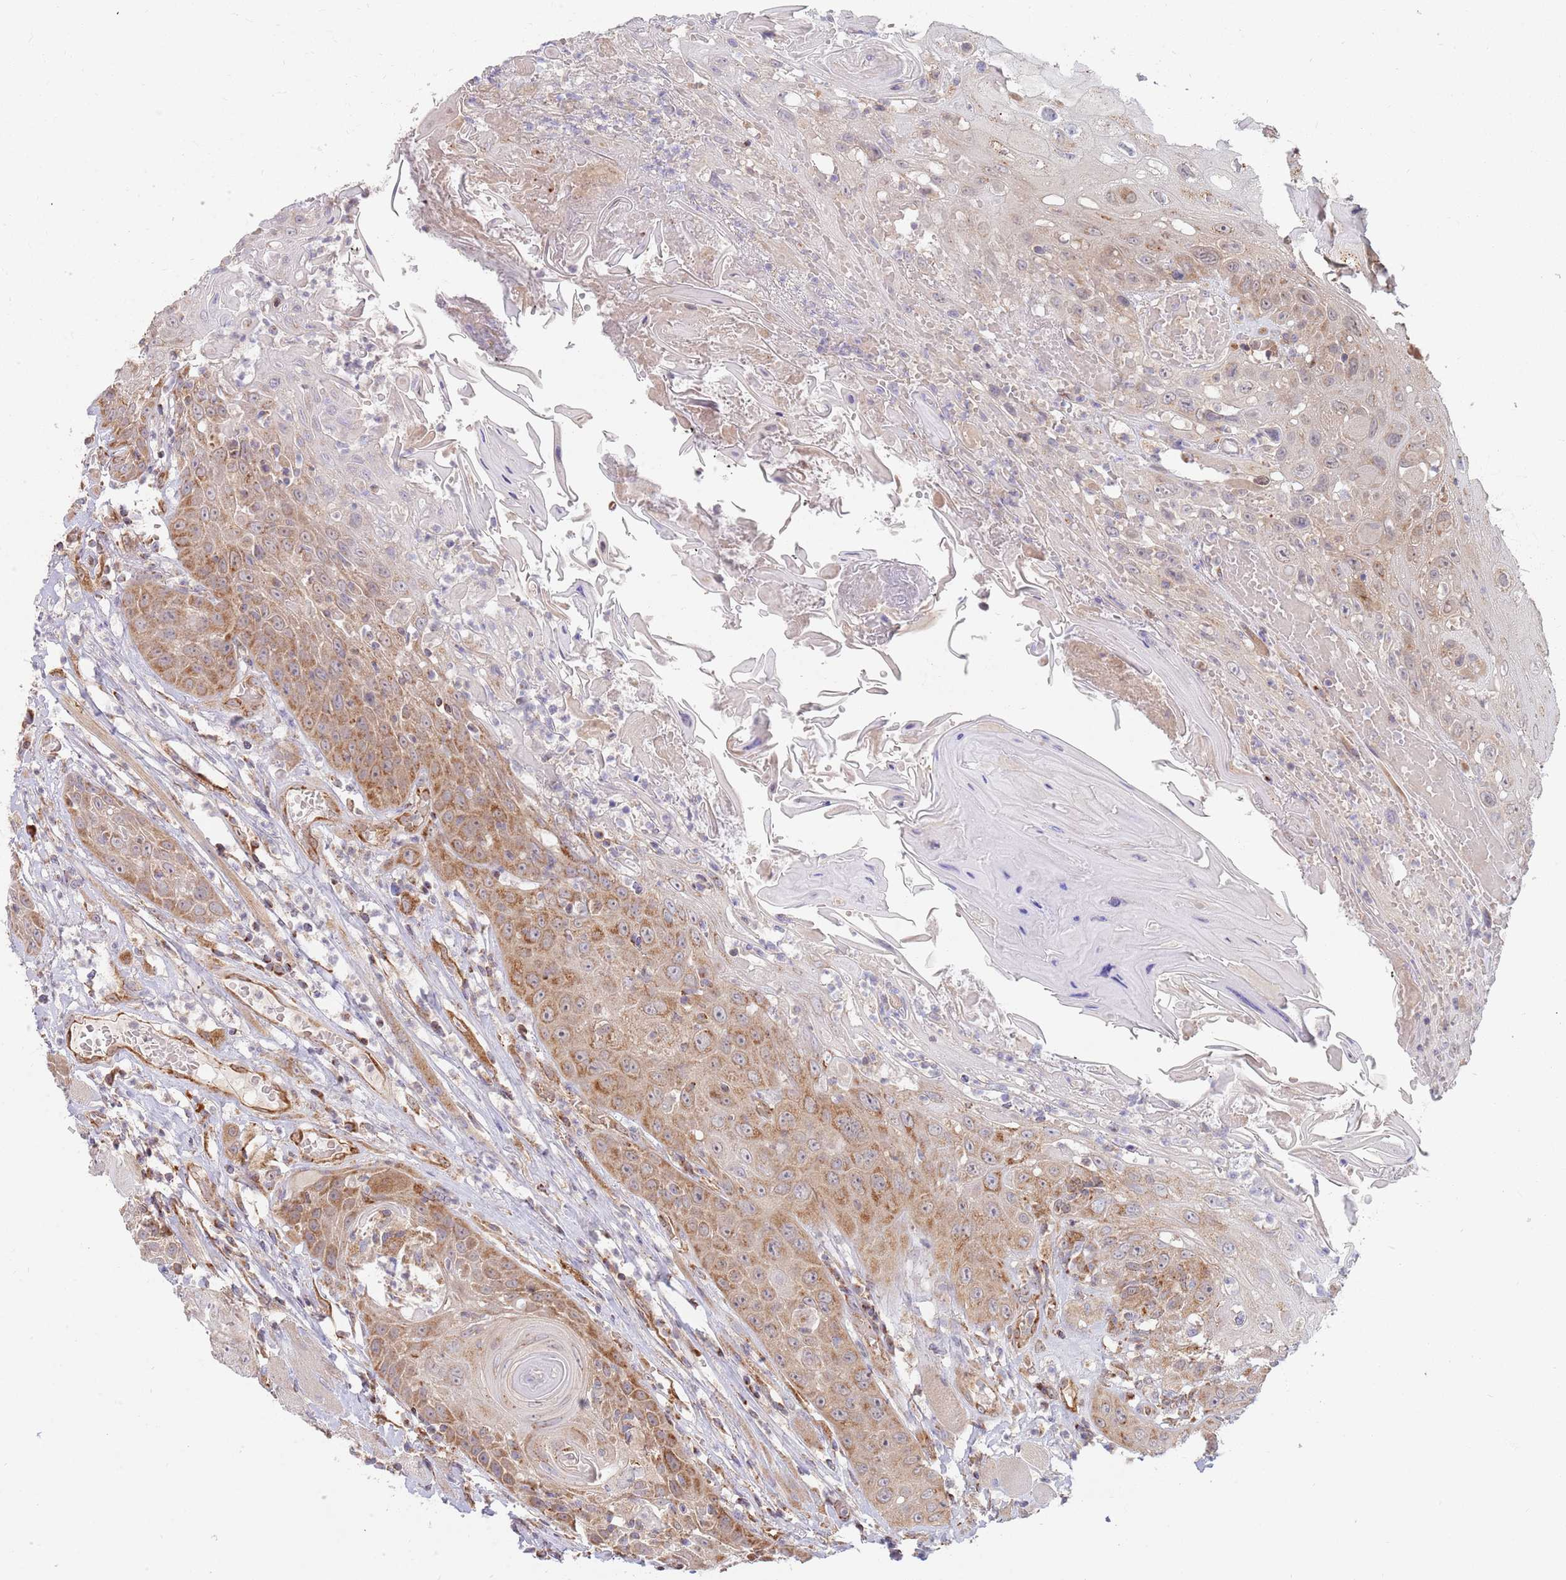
{"staining": {"intensity": "moderate", "quantity": ">75%", "location": "cytoplasmic/membranous"}, "tissue": "head and neck cancer", "cell_type": "Tumor cells", "image_type": "cancer", "snomed": [{"axis": "morphology", "description": "Squamous cell carcinoma, NOS"}, {"axis": "topography", "description": "Head-Neck"}], "caption": "Protein expression by IHC reveals moderate cytoplasmic/membranous positivity in about >75% of tumor cells in head and neck cancer (squamous cell carcinoma). The staining was performed using DAB, with brown indicating positive protein expression. Nuclei are stained blue with hematoxylin.", "gene": "GUK1", "patient": {"sex": "female", "age": 59}}